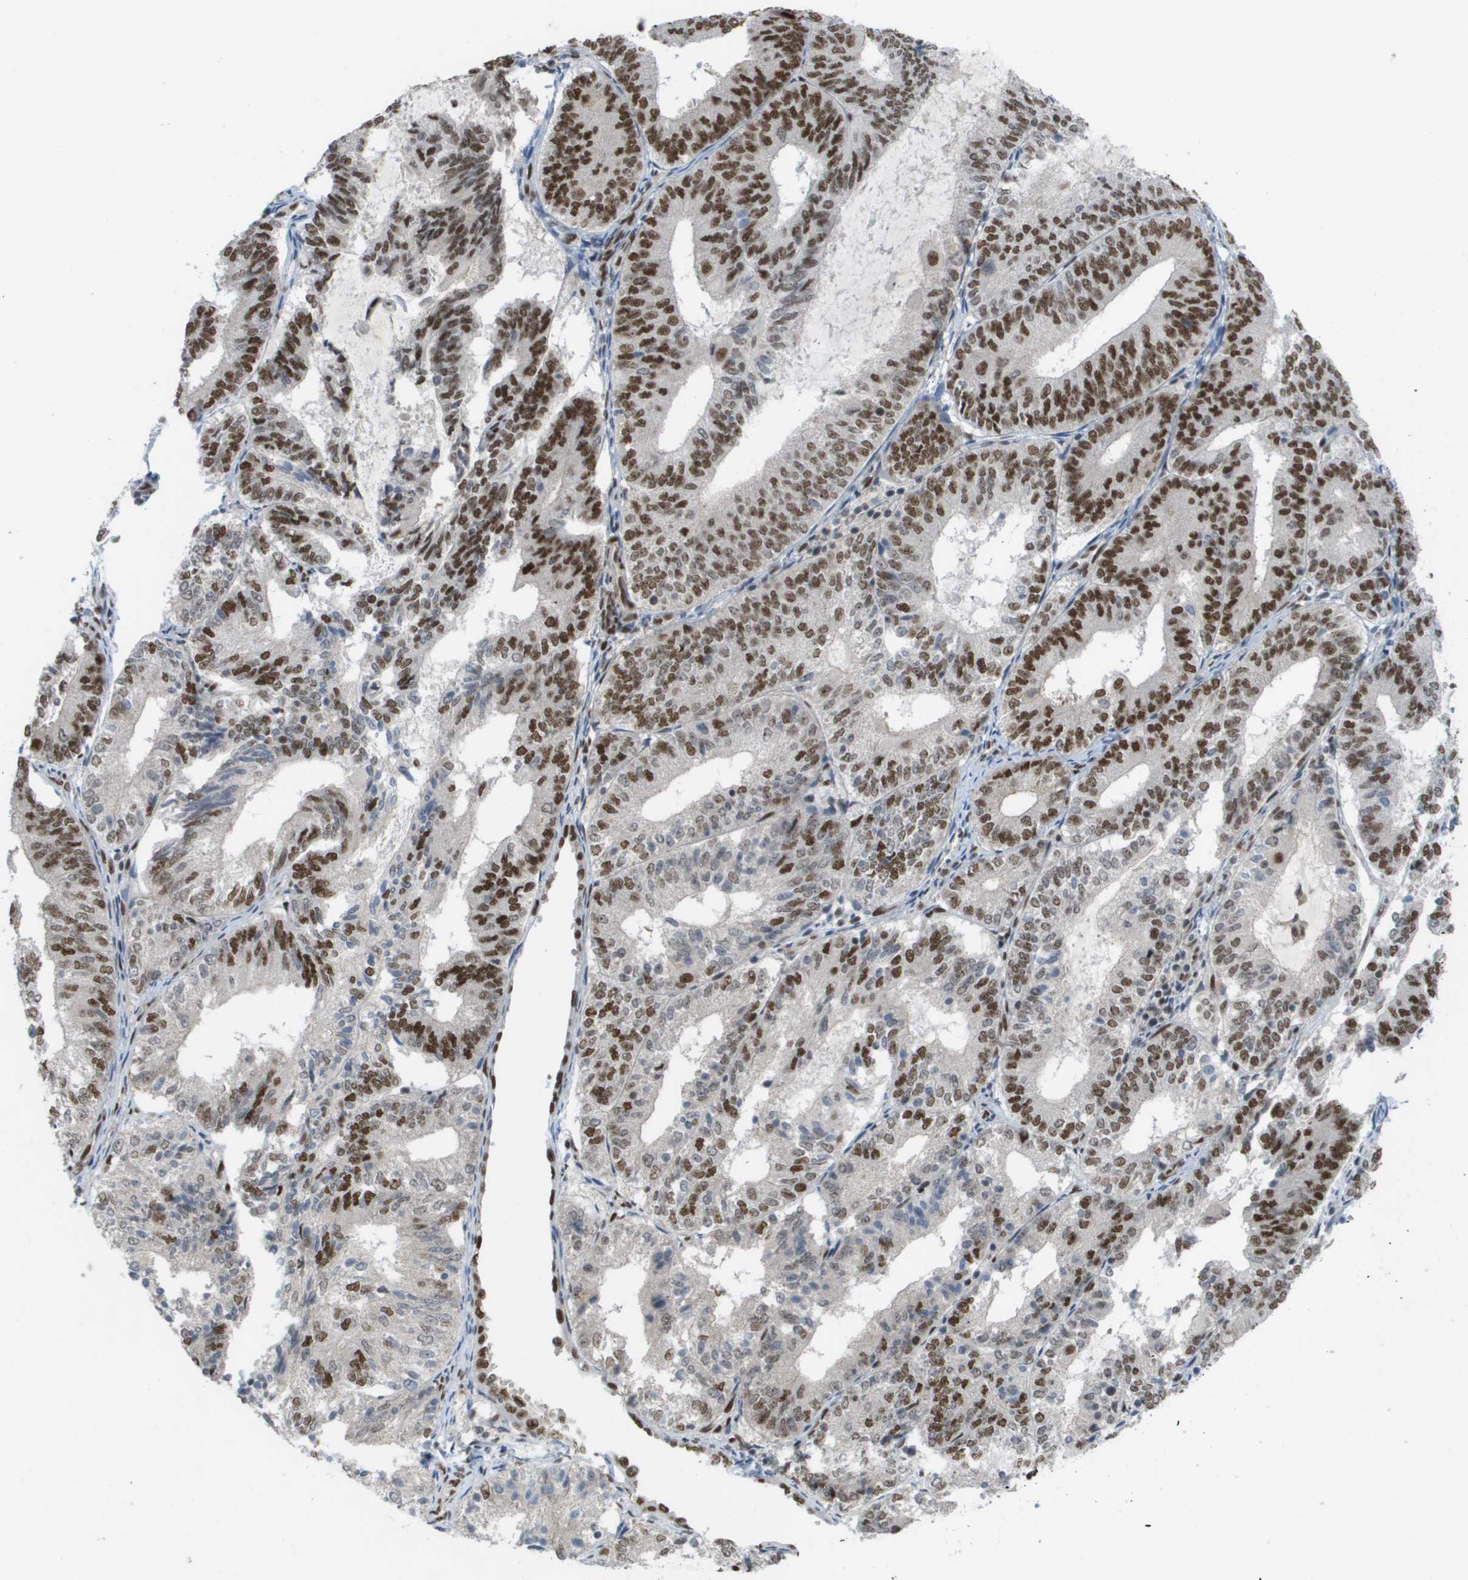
{"staining": {"intensity": "strong", "quantity": "25%-75%", "location": "nuclear"}, "tissue": "endometrial cancer", "cell_type": "Tumor cells", "image_type": "cancer", "snomed": [{"axis": "morphology", "description": "Adenocarcinoma, NOS"}, {"axis": "topography", "description": "Endometrium"}], "caption": "About 25%-75% of tumor cells in human endometrial cancer reveal strong nuclear protein expression as visualized by brown immunohistochemical staining.", "gene": "CDT1", "patient": {"sex": "female", "age": 81}}